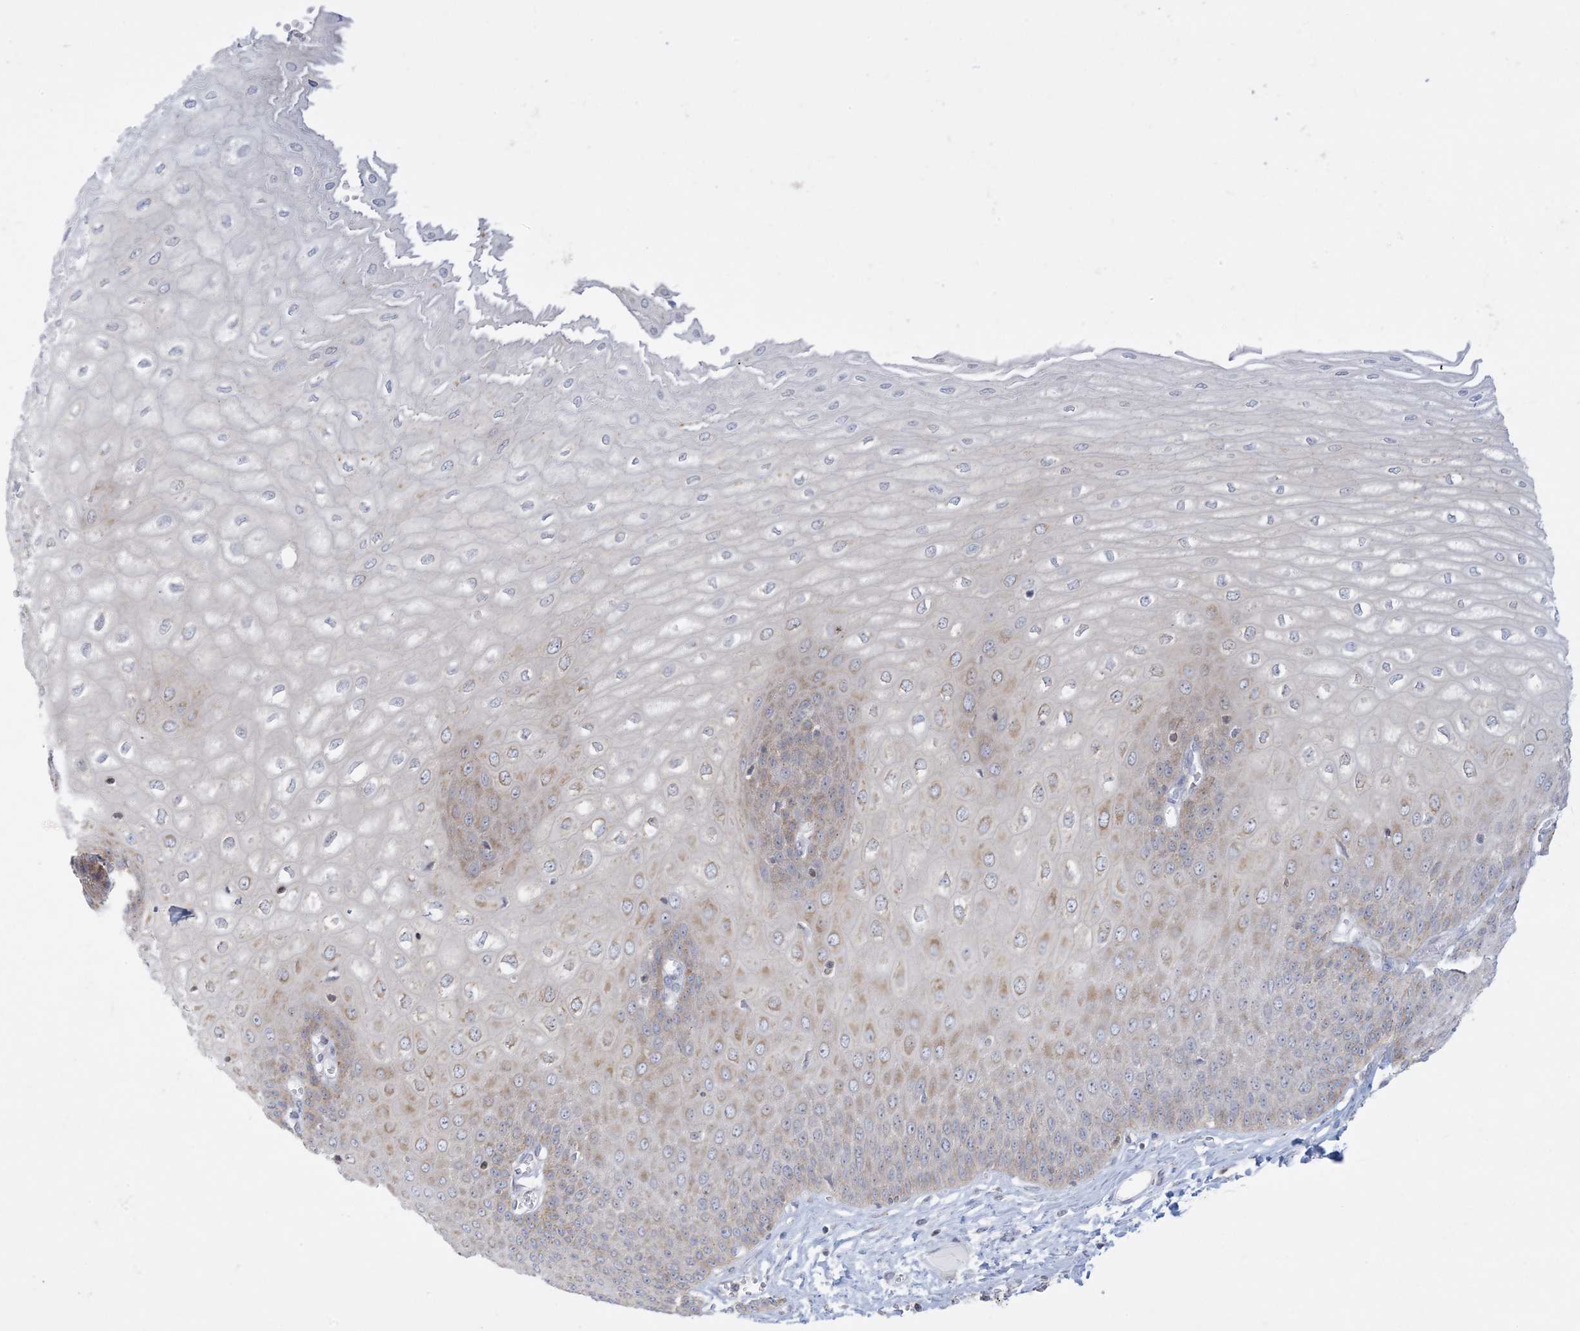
{"staining": {"intensity": "moderate", "quantity": "25%-75%", "location": "cytoplasmic/membranous"}, "tissue": "esophagus", "cell_type": "Squamous epithelial cells", "image_type": "normal", "snomed": [{"axis": "morphology", "description": "Normal tissue, NOS"}, {"axis": "topography", "description": "Esophagus"}], "caption": "Human esophagus stained with a brown dye demonstrates moderate cytoplasmic/membranous positive staining in approximately 25%-75% of squamous epithelial cells.", "gene": "SLAMF9", "patient": {"sex": "male", "age": 60}}